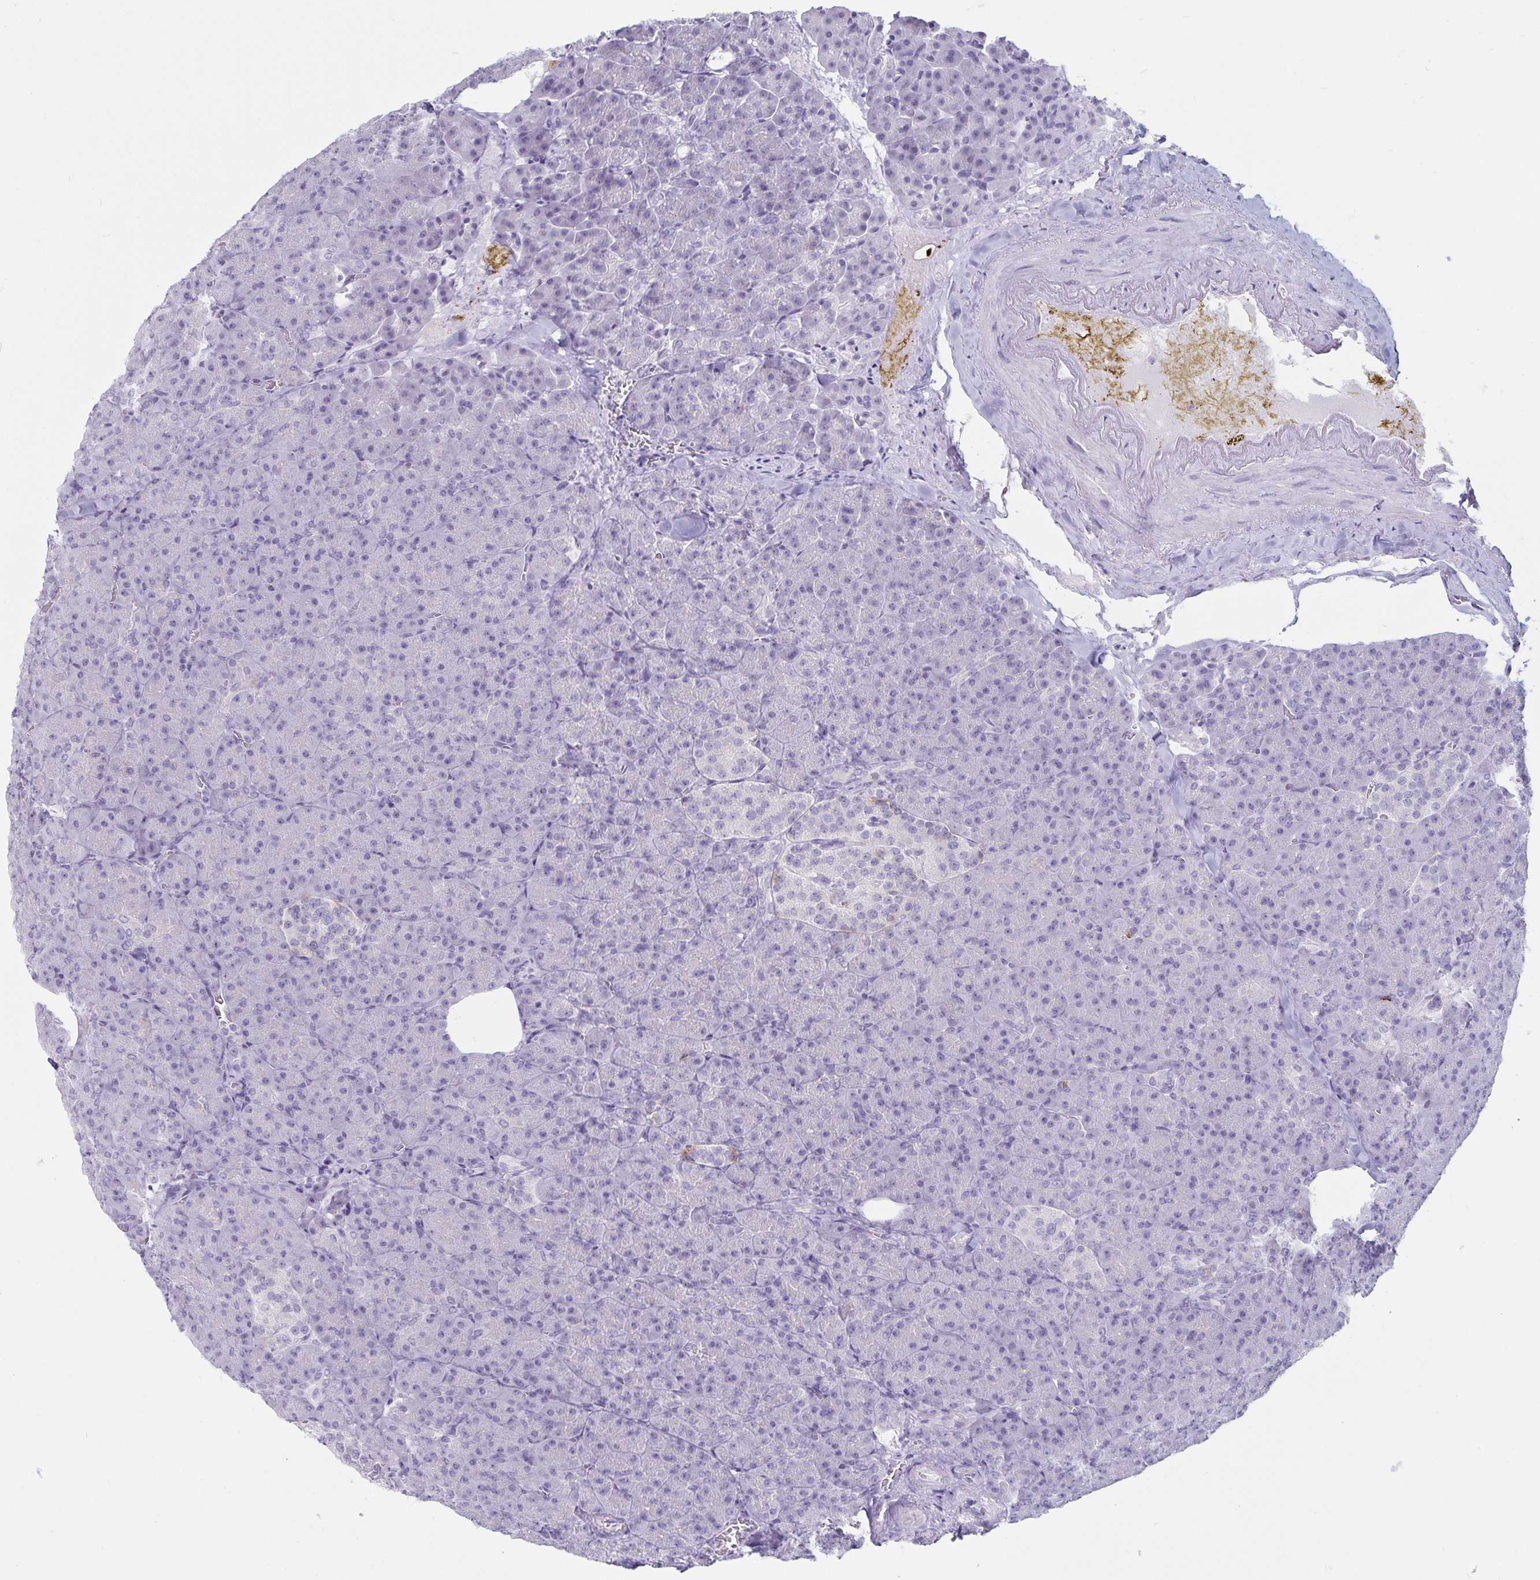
{"staining": {"intensity": "negative", "quantity": "none", "location": "none"}, "tissue": "pancreas", "cell_type": "Exocrine glandular cells", "image_type": "normal", "snomed": [{"axis": "morphology", "description": "Normal tissue, NOS"}, {"axis": "topography", "description": "Pancreas"}], "caption": "This is an immunohistochemistry (IHC) image of normal pancreas. There is no staining in exocrine glandular cells.", "gene": "GNLY", "patient": {"sex": "female", "age": 74}}